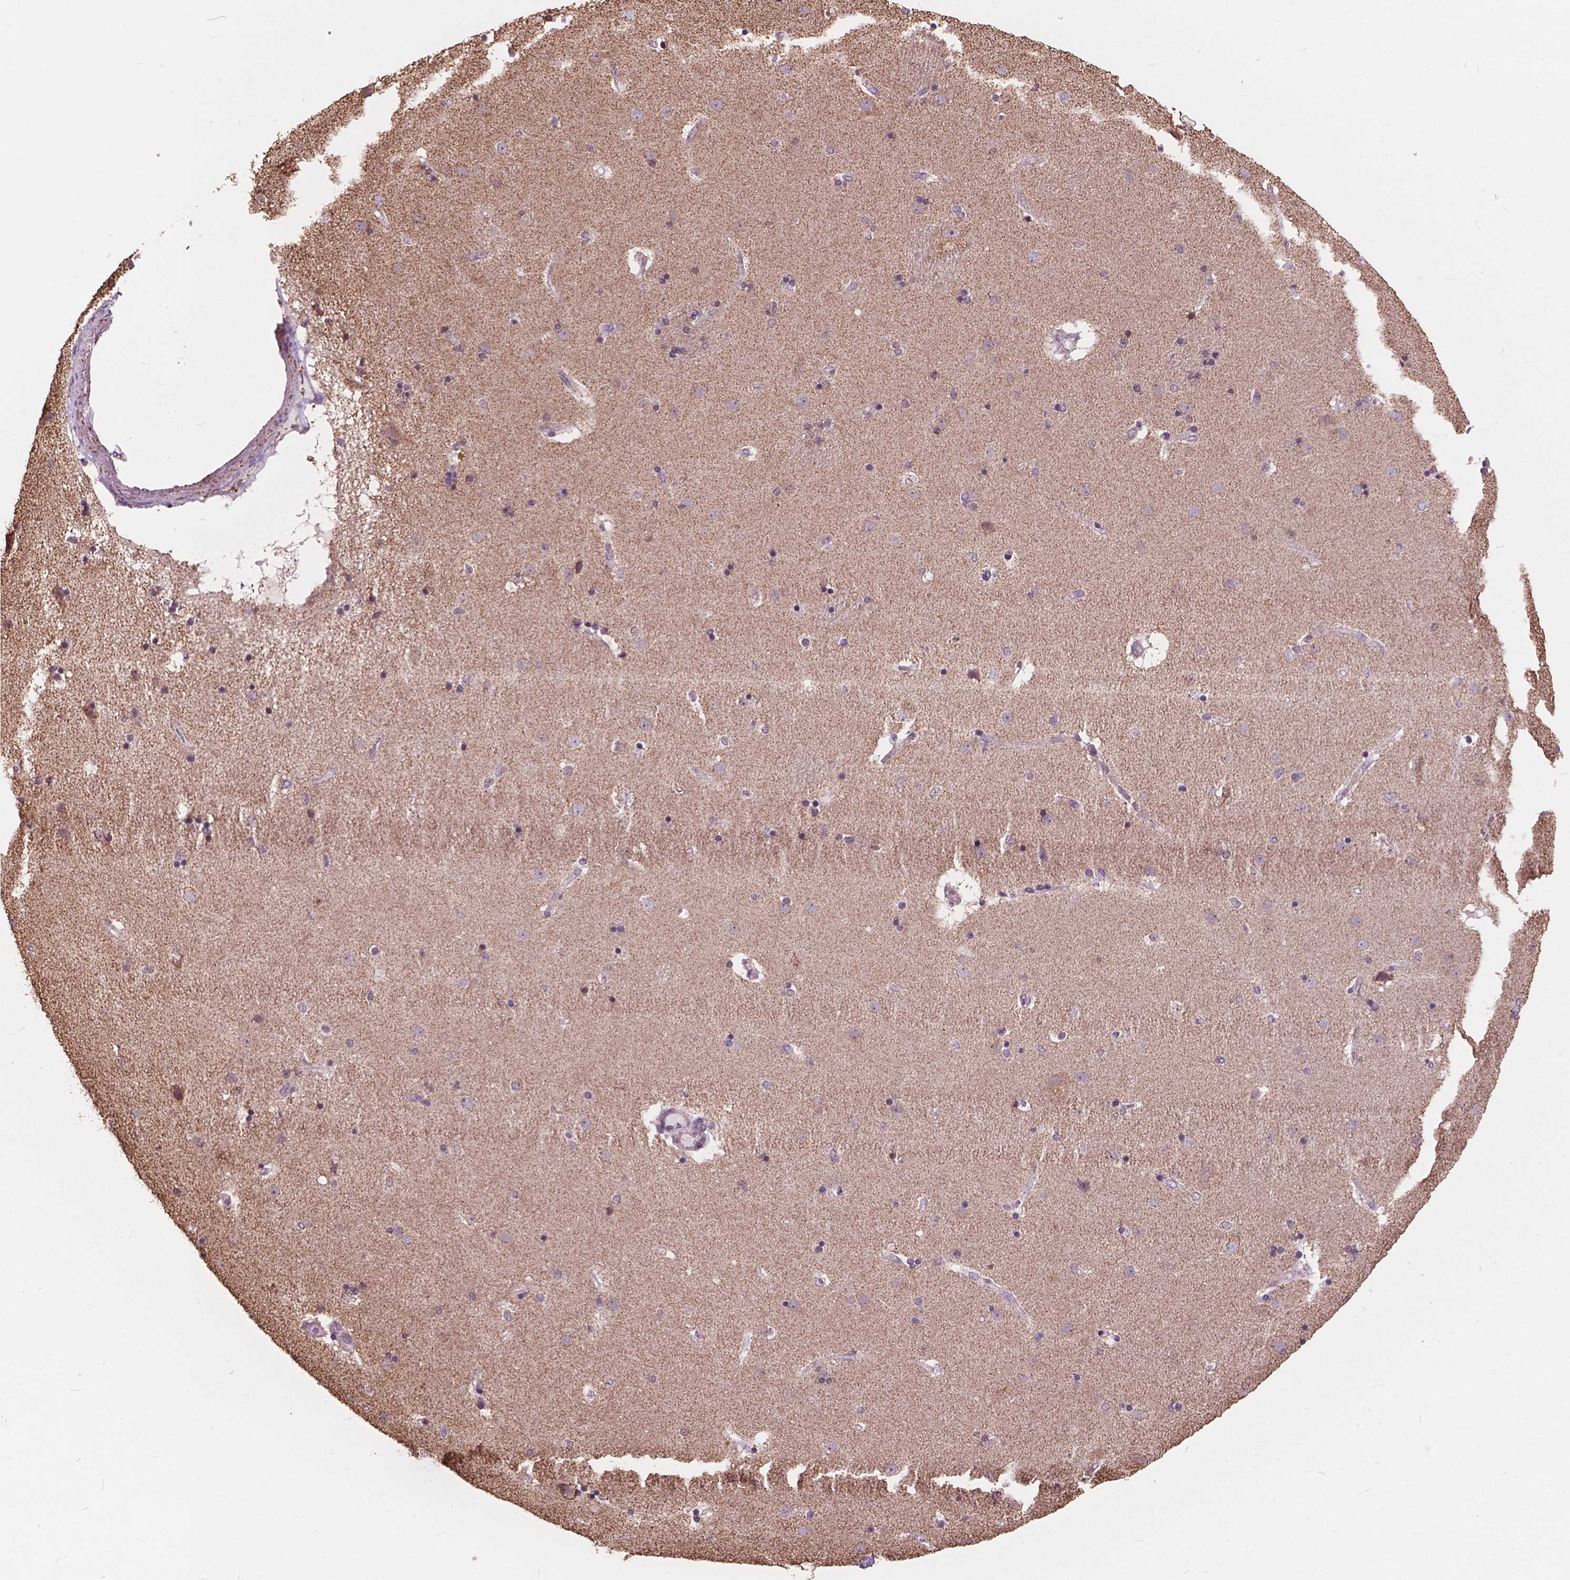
{"staining": {"intensity": "negative", "quantity": "none", "location": "none"}, "tissue": "caudate", "cell_type": "Glial cells", "image_type": "normal", "snomed": [{"axis": "morphology", "description": "Normal tissue, NOS"}, {"axis": "topography", "description": "Lateral ventricle wall"}], "caption": "High power microscopy histopathology image of an immunohistochemistry (IHC) histopathology image of unremarkable caudate, revealing no significant staining in glial cells.", "gene": "SCOC", "patient": {"sex": "female", "age": 71}}